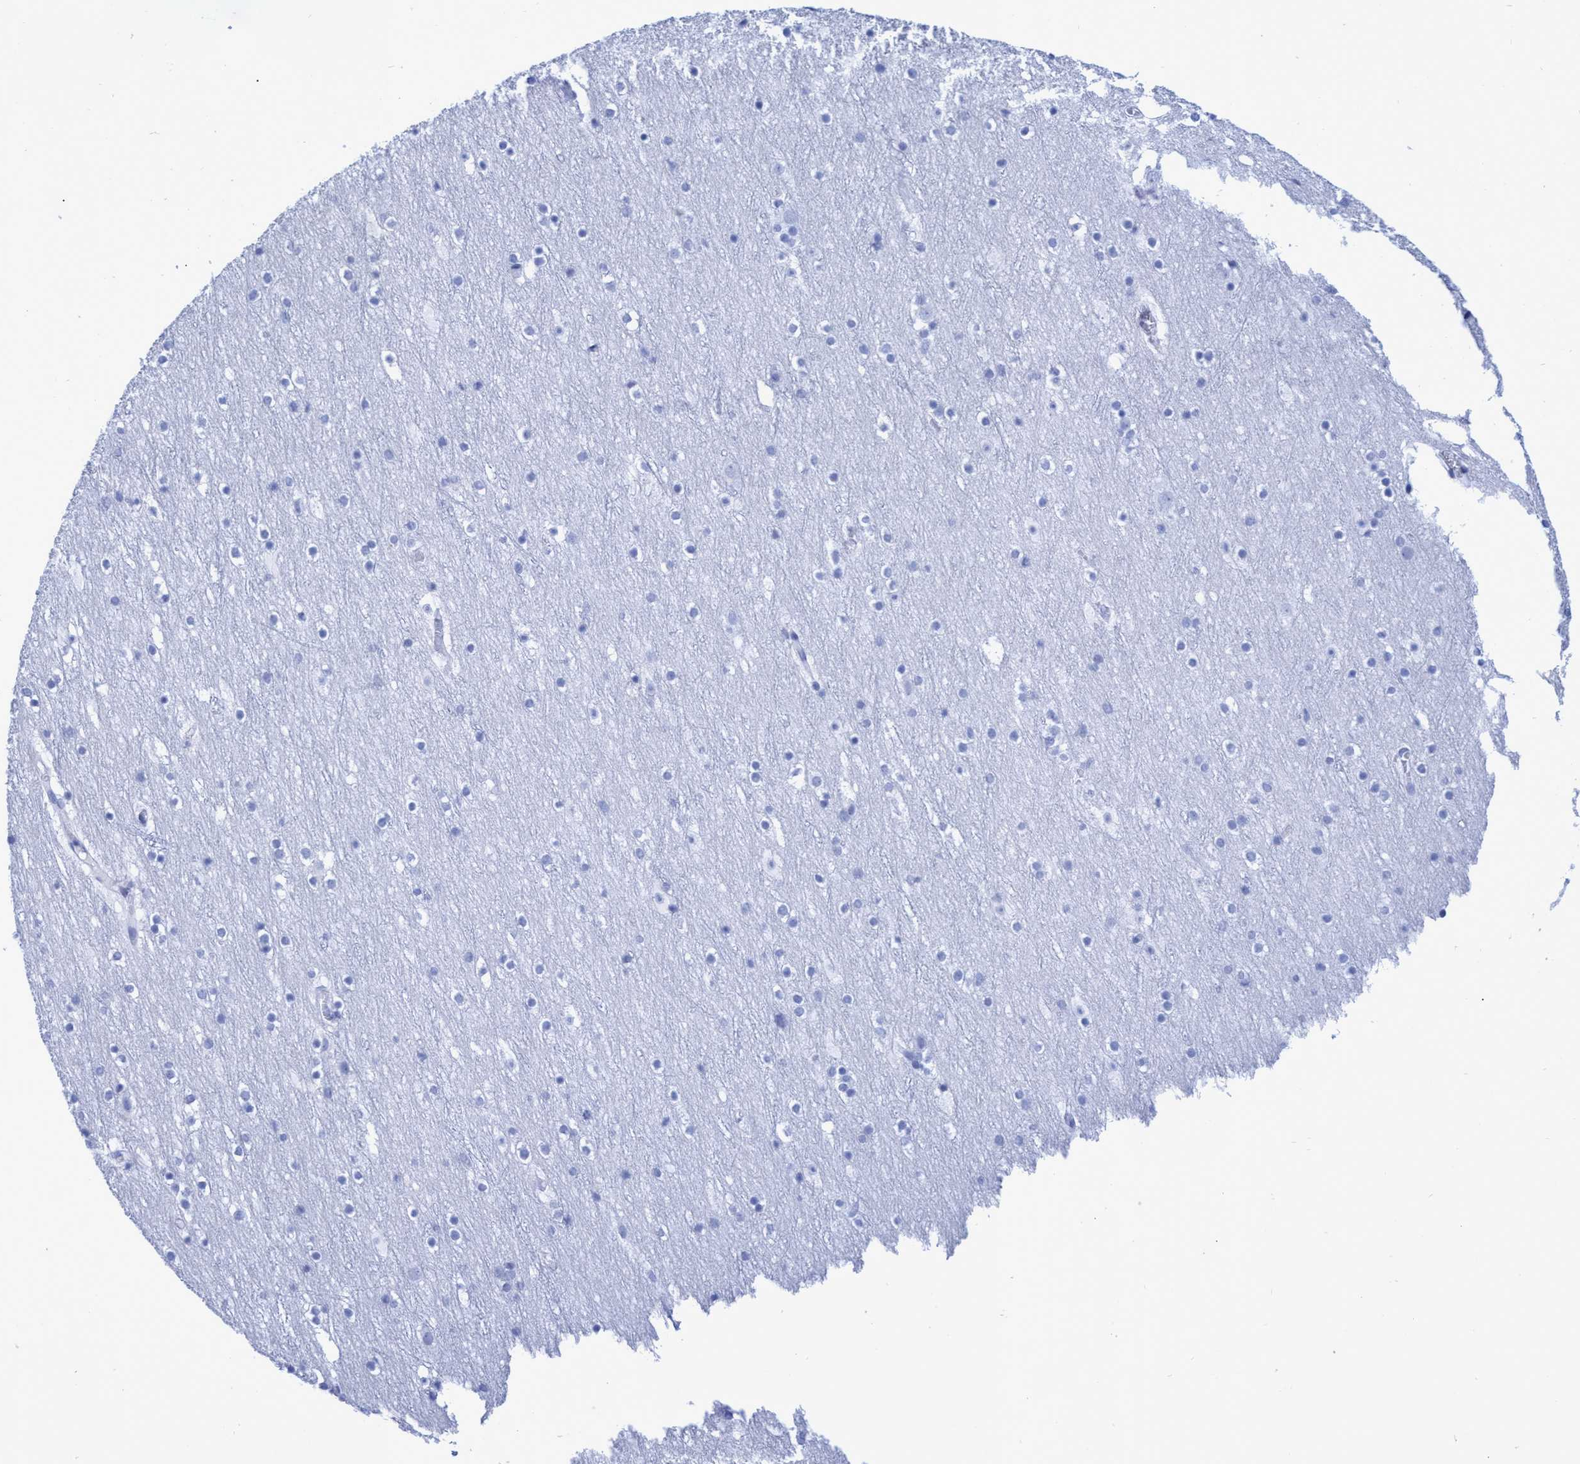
{"staining": {"intensity": "negative", "quantity": "none", "location": "none"}, "tissue": "cerebral cortex", "cell_type": "Endothelial cells", "image_type": "normal", "snomed": [{"axis": "morphology", "description": "Normal tissue, NOS"}, {"axis": "topography", "description": "Cerebral cortex"}], "caption": "IHC image of normal cerebral cortex: human cerebral cortex stained with DAB (3,3'-diaminobenzidine) reveals no significant protein expression in endothelial cells. The staining is performed using DAB brown chromogen with nuclei counter-stained in using hematoxylin.", "gene": "INSL6", "patient": {"sex": "male", "age": 45}}